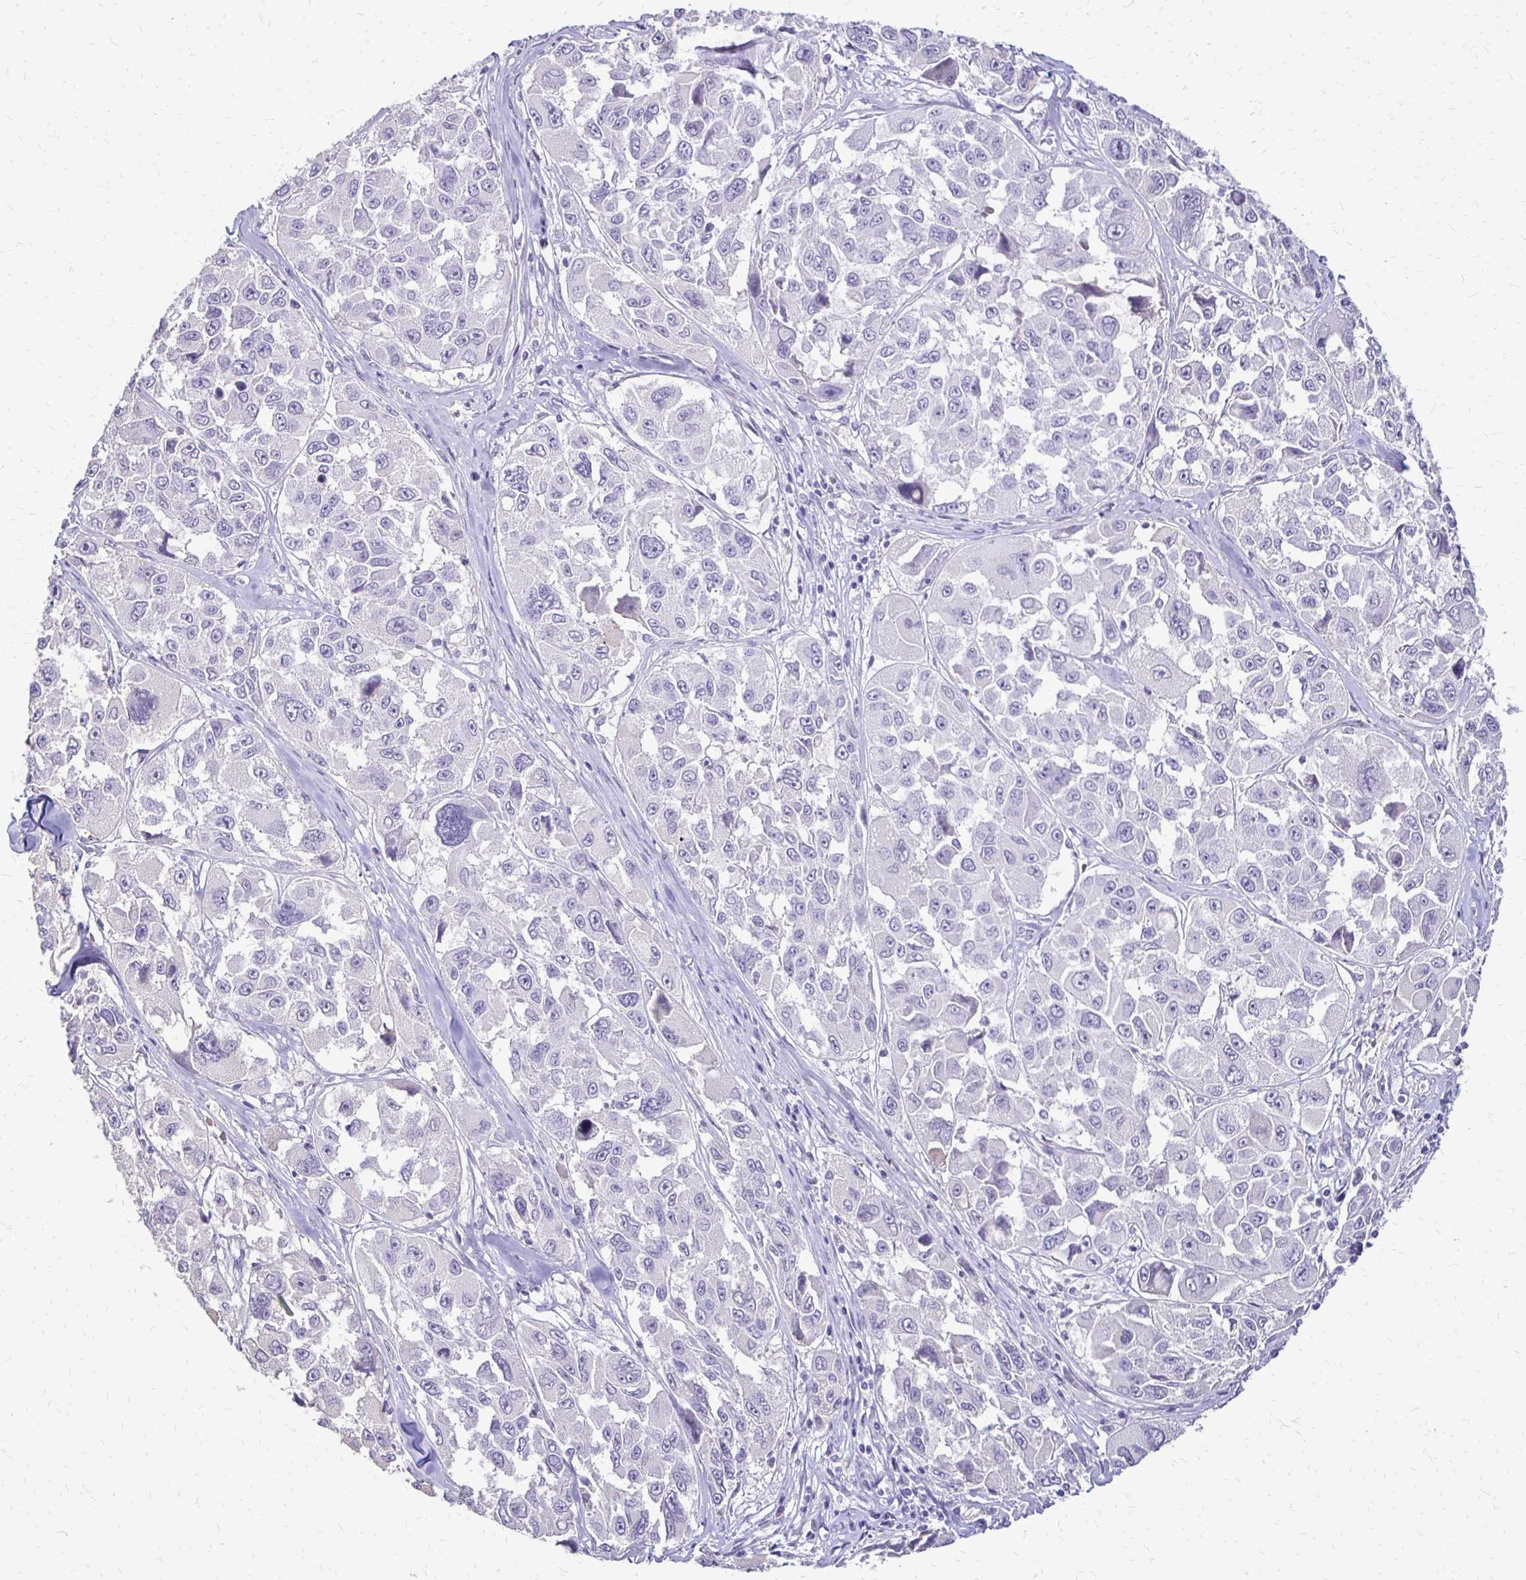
{"staining": {"intensity": "negative", "quantity": "none", "location": "none"}, "tissue": "melanoma", "cell_type": "Tumor cells", "image_type": "cancer", "snomed": [{"axis": "morphology", "description": "Malignant melanoma, NOS"}, {"axis": "topography", "description": "Skin"}], "caption": "Immunohistochemistry image of neoplastic tissue: malignant melanoma stained with DAB reveals no significant protein staining in tumor cells.", "gene": "ALPG", "patient": {"sex": "female", "age": 66}}